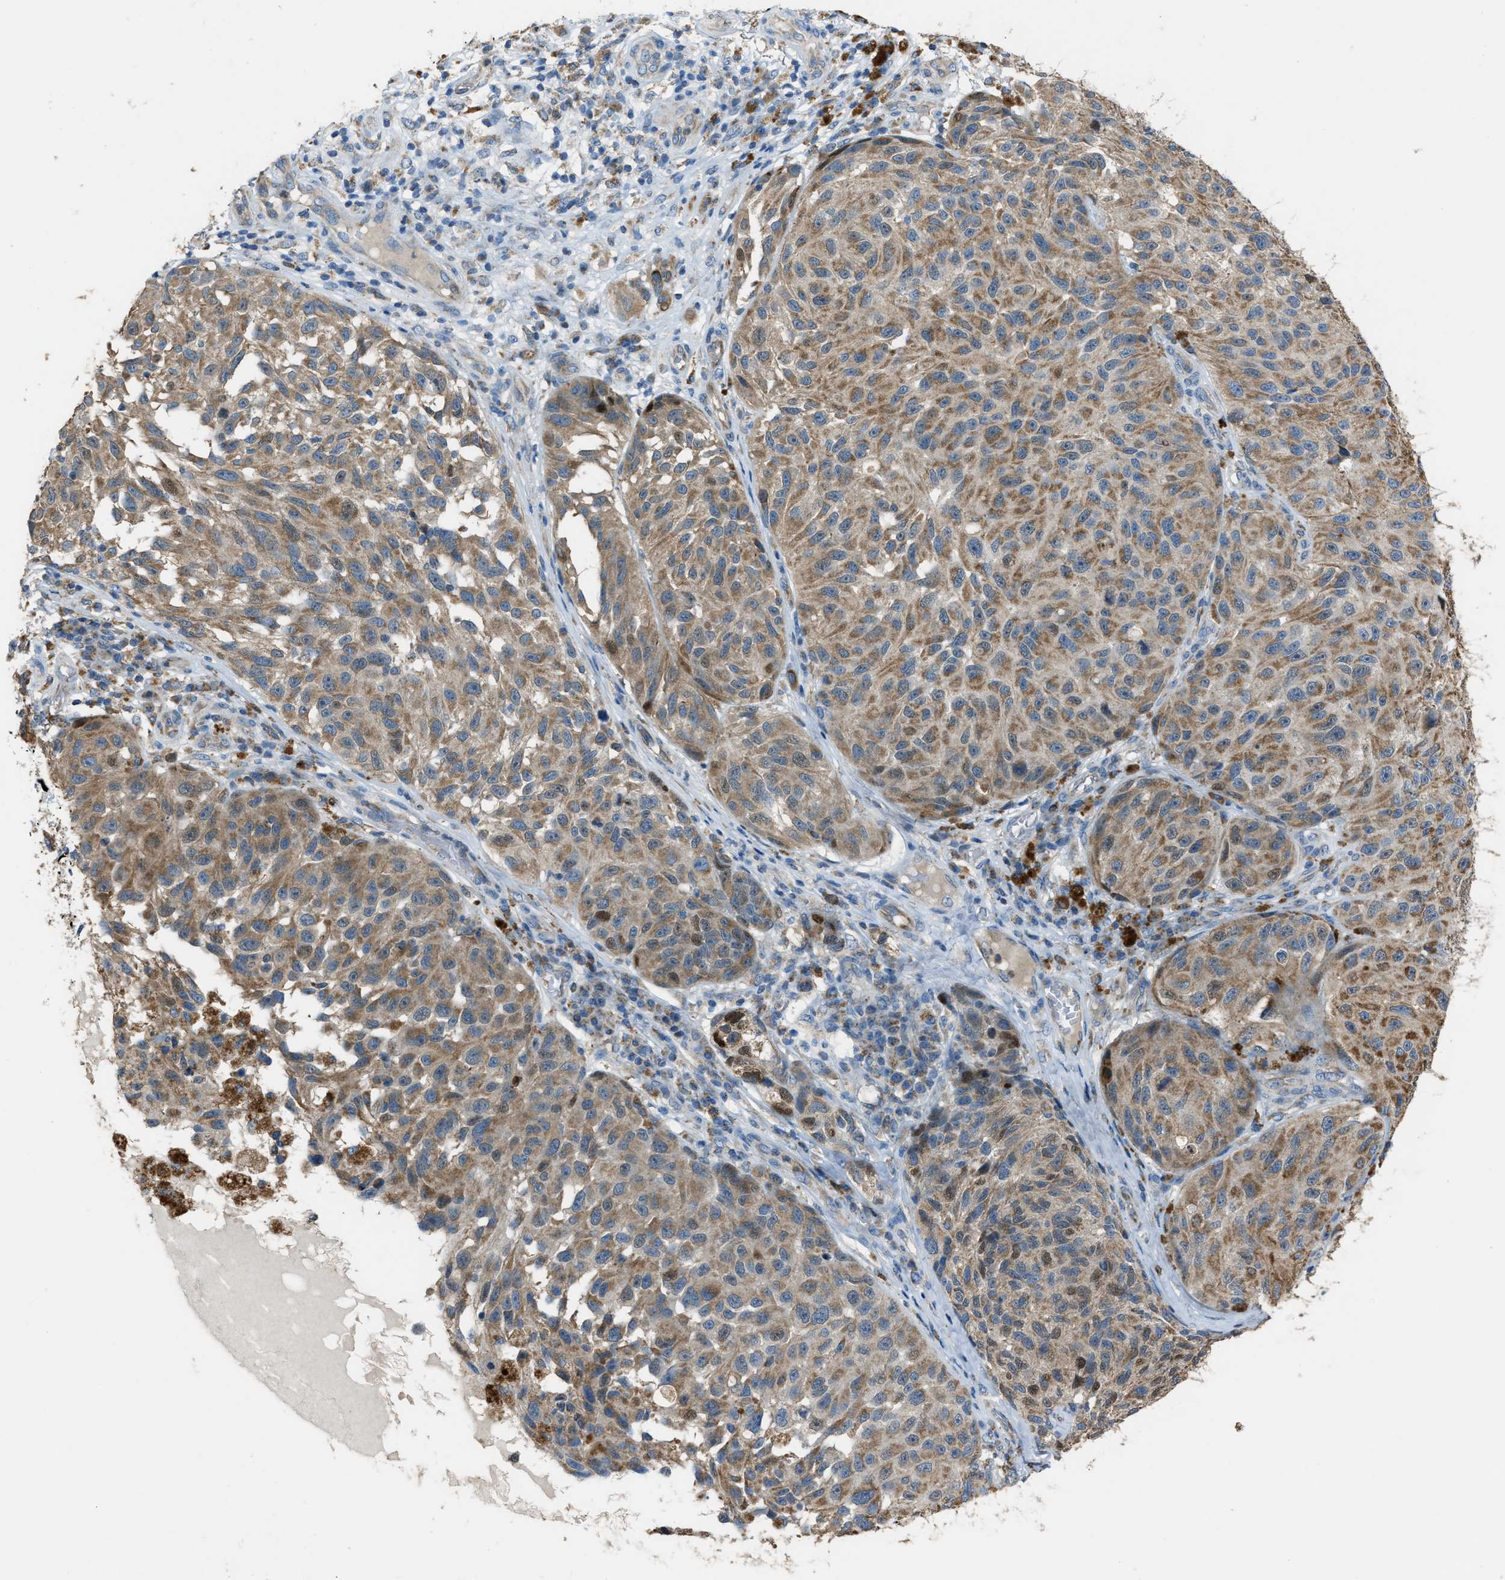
{"staining": {"intensity": "moderate", "quantity": ">75%", "location": "cytoplasmic/membranous"}, "tissue": "melanoma", "cell_type": "Tumor cells", "image_type": "cancer", "snomed": [{"axis": "morphology", "description": "Malignant melanoma, NOS"}, {"axis": "topography", "description": "Skin"}], "caption": "The micrograph demonstrates staining of malignant melanoma, revealing moderate cytoplasmic/membranous protein expression (brown color) within tumor cells.", "gene": "SLC25A11", "patient": {"sex": "female", "age": 73}}